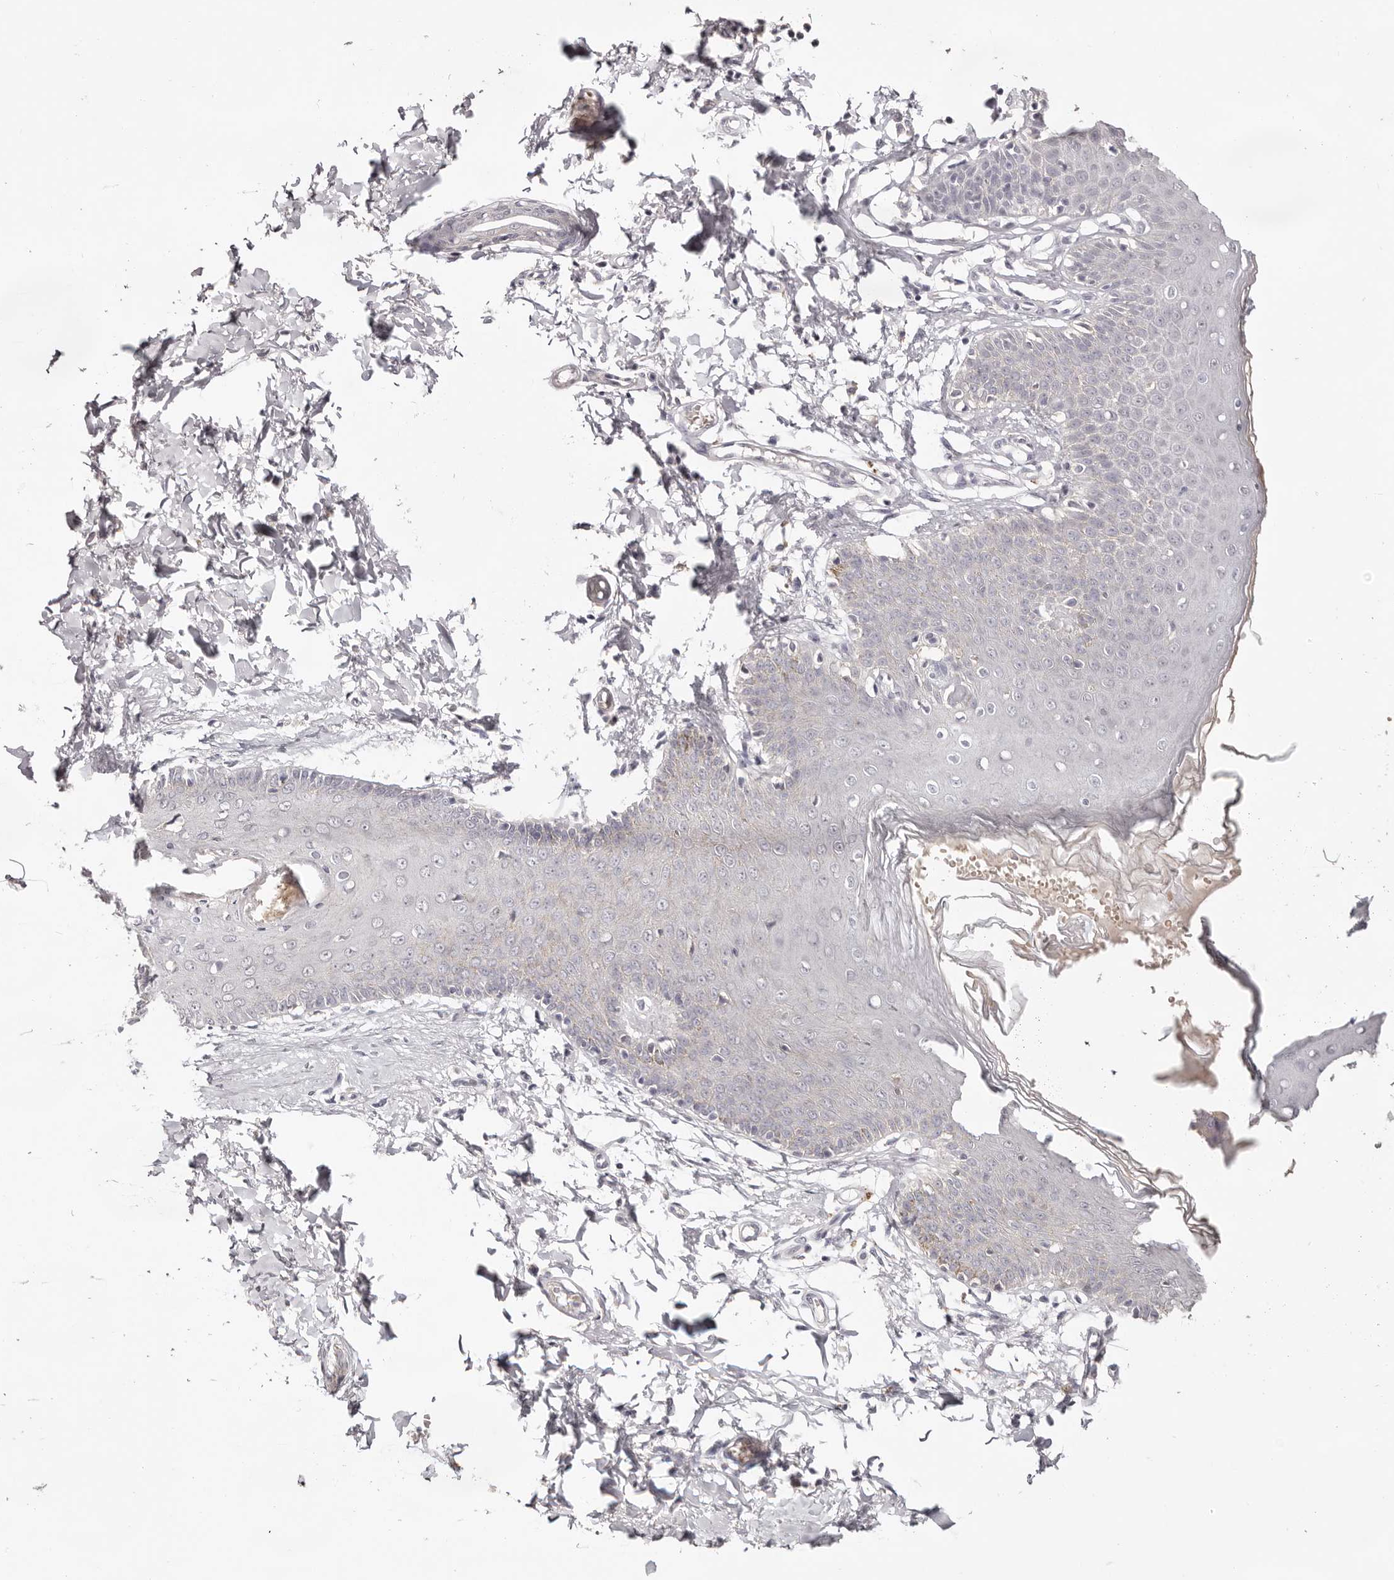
{"staining": {"intensity": "negative", "quantity": "none", "location": "none"}, "tissue": "skin", "cell_type": "Epidermal cells", "image_type": "normal", "snomed": [{"axis": "morphology", "description": "Normal tissue, NOS"}, {"axis": "topography", "description": "Vulva"}], "caption": "IHC photomicrograph of unremarkable skin stained for a protein (brown), which displays no positivity in epidermal cells.", "gene": "PCDHB6", "patient": {"sex": "female", "age": 66}}